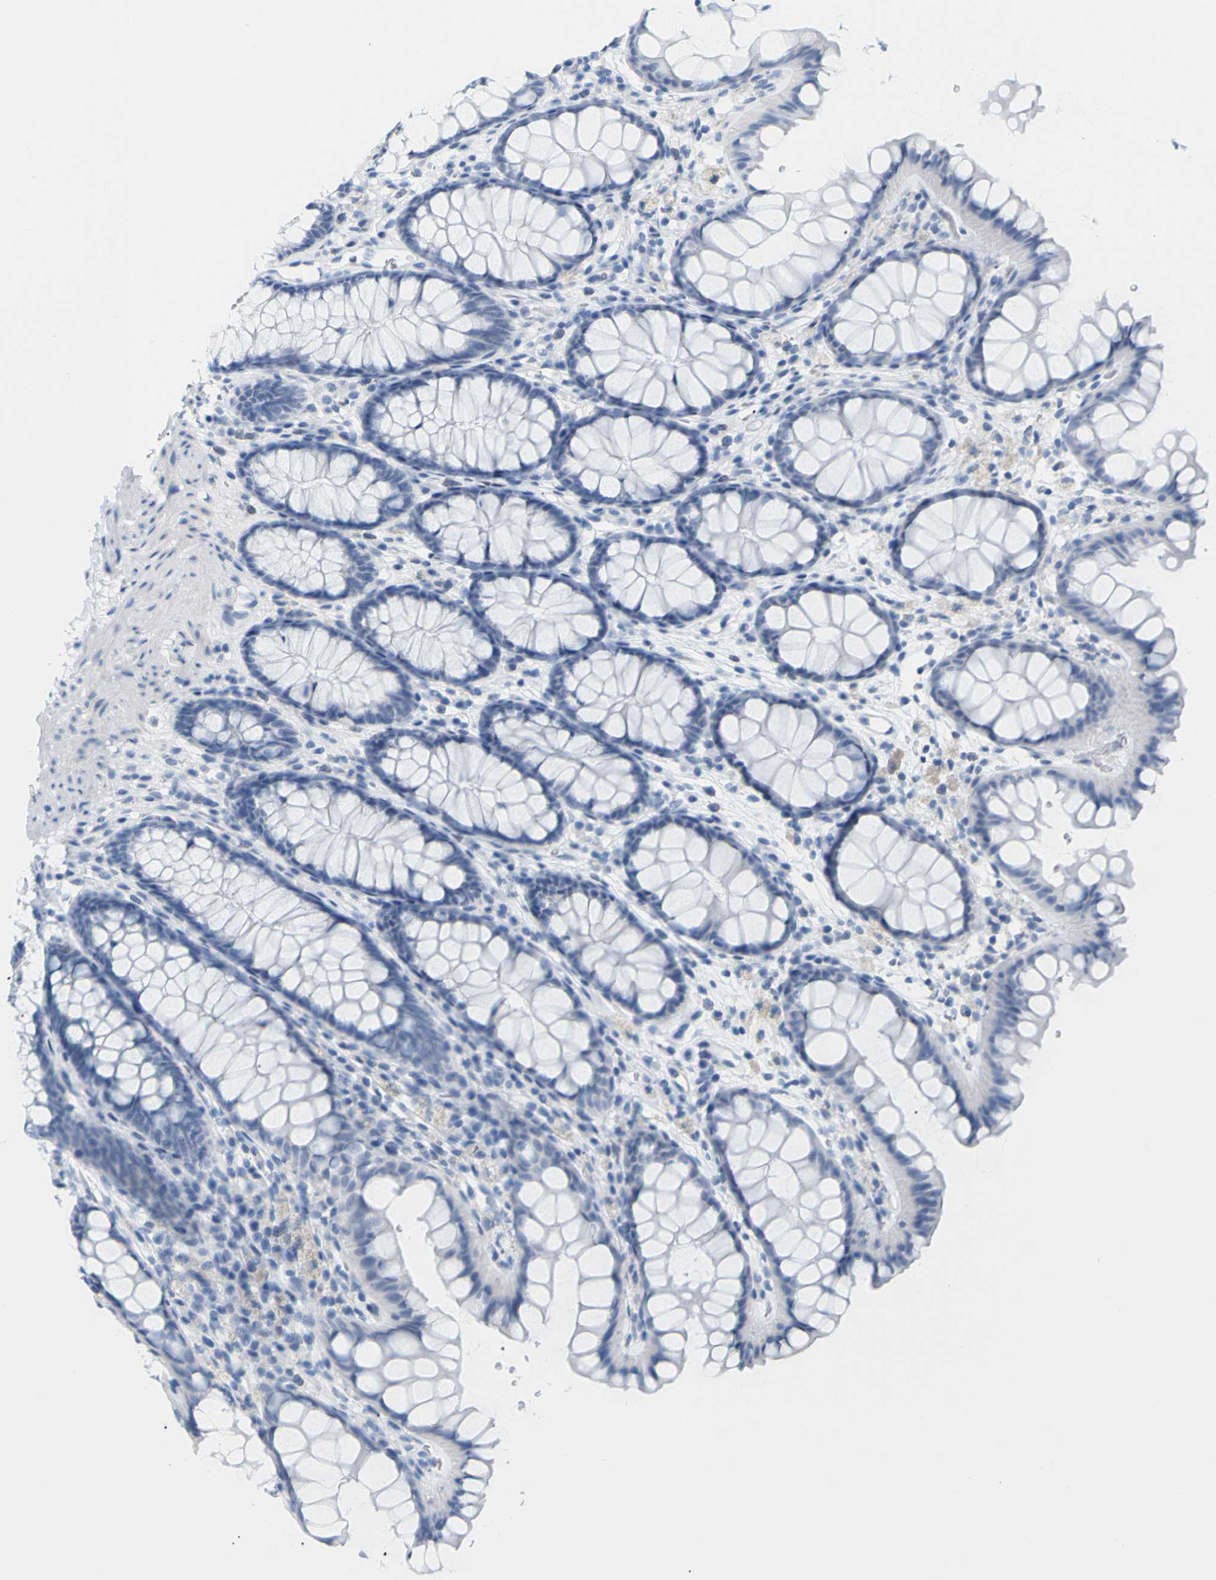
{"staining": {"intensity": "negative", "quantity": "none", "location": "none"}, "tissue": "colon", "cell_type": "Endothelial cells", "image_type": "normal", "snomed": [{"axis": "morphology", "description": "Normal tissue, NOS"}, {"axis": "topography", "description": "Colon"}], "caption": "This micrograph is of normal colon stained with immunohistochemistry (IHC) to label a protein in brown with the nuclei are counter-stained blue. There is no expression in endothelial cells. The staining is performed using DAB brown chromogen with nuclei counter-stained in using hematoxylin.", "gene": "OPN1SW", "patient": {"sex": "female", "age": 55}}